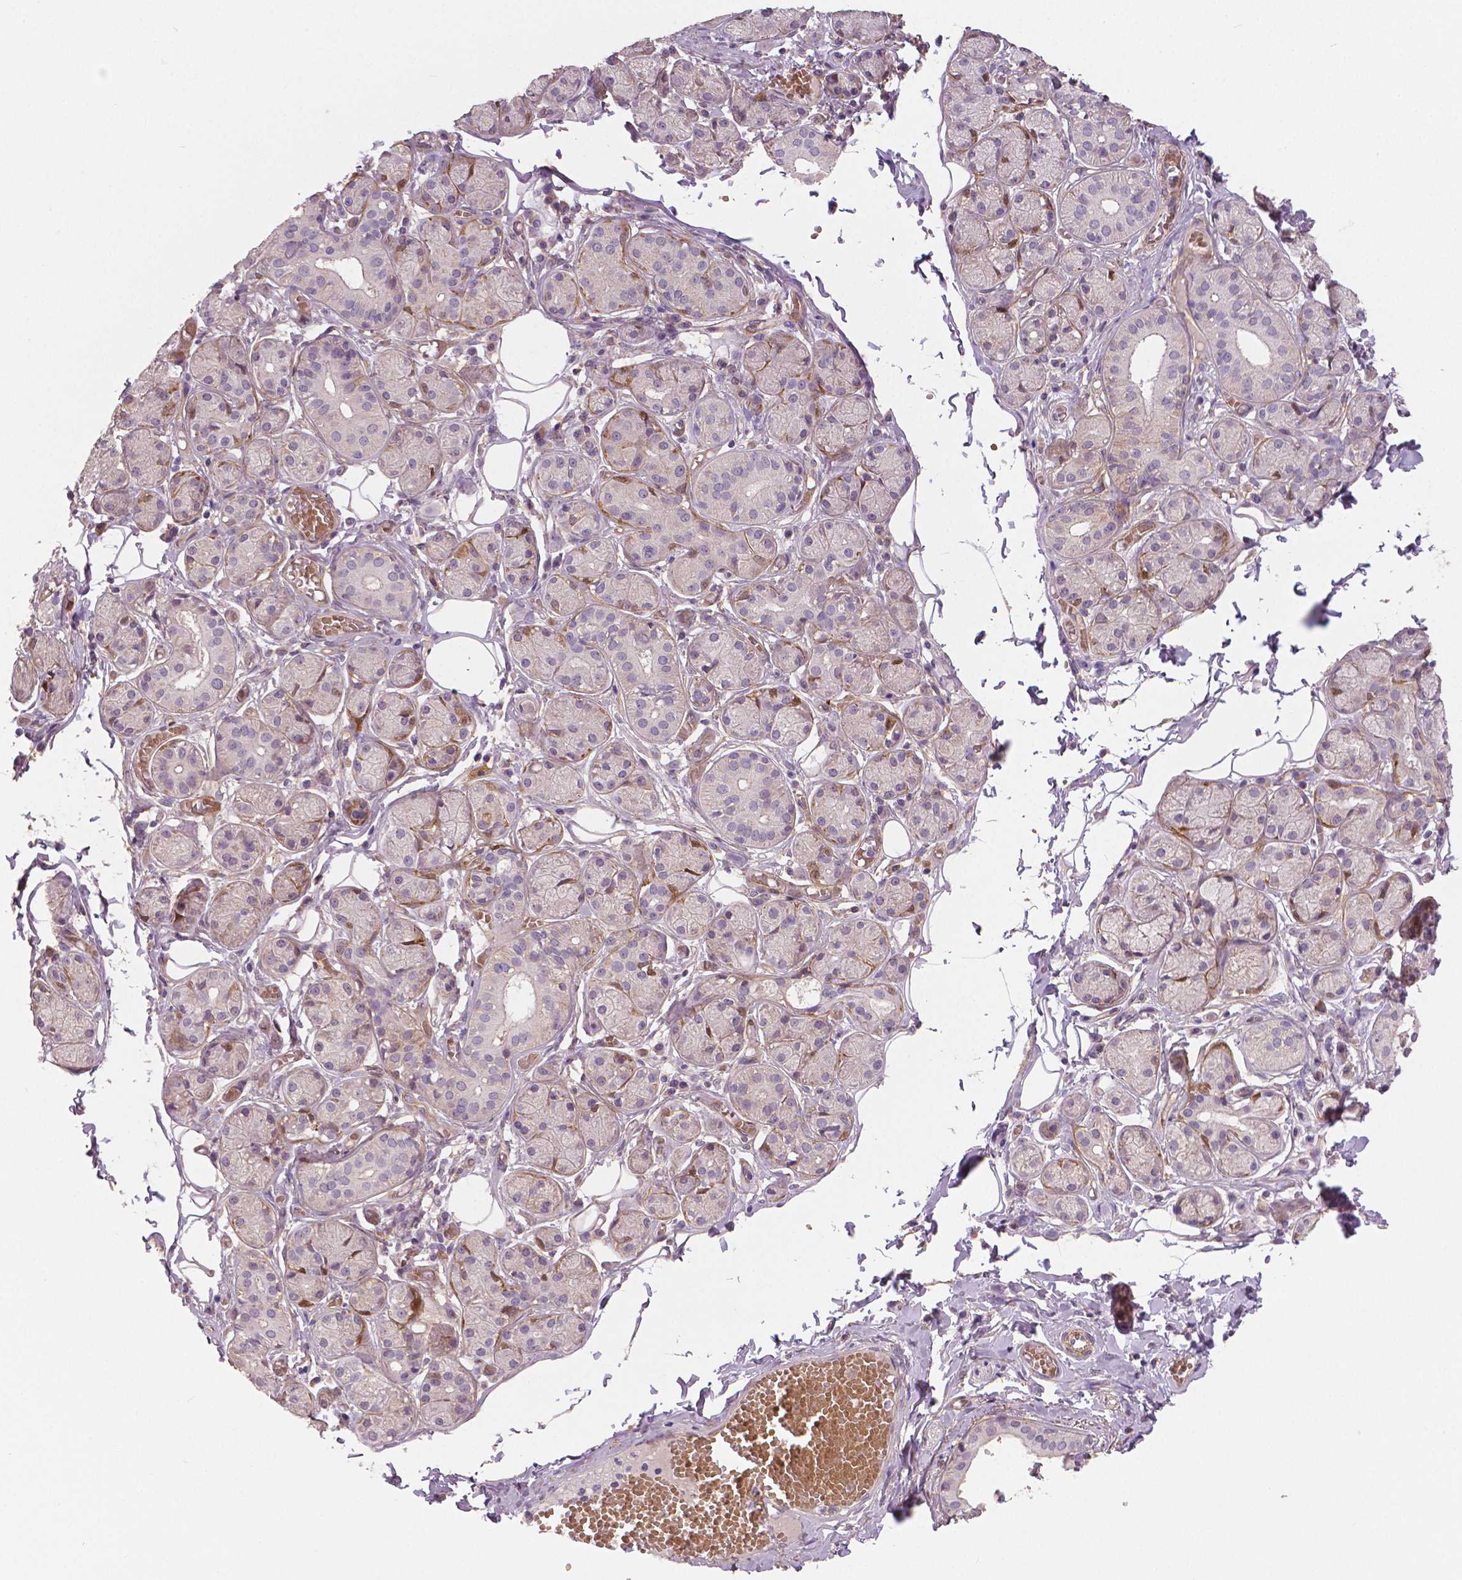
{"staining": {"intensity": "weak", "quantity": "<25%", "location": "cytoplasmic/membranous"}, "tissue": "salivary gland", "cell_type": "Glandular cells", "image_type": "normal", "snomed": [{"axis": "morphology", "description": "Normal tissue, NOS"}, {"axis": "topography", "description": "Salivary gland"}, {"axis": "topography", "description": "Peripheral nerve tissue"}], "caption": "This is an IHC histopathology image of normal salivary gland. There is no expression in glandular cells.", "gene": "FLT1", "patient": {"sex": "male", "age": 71}}